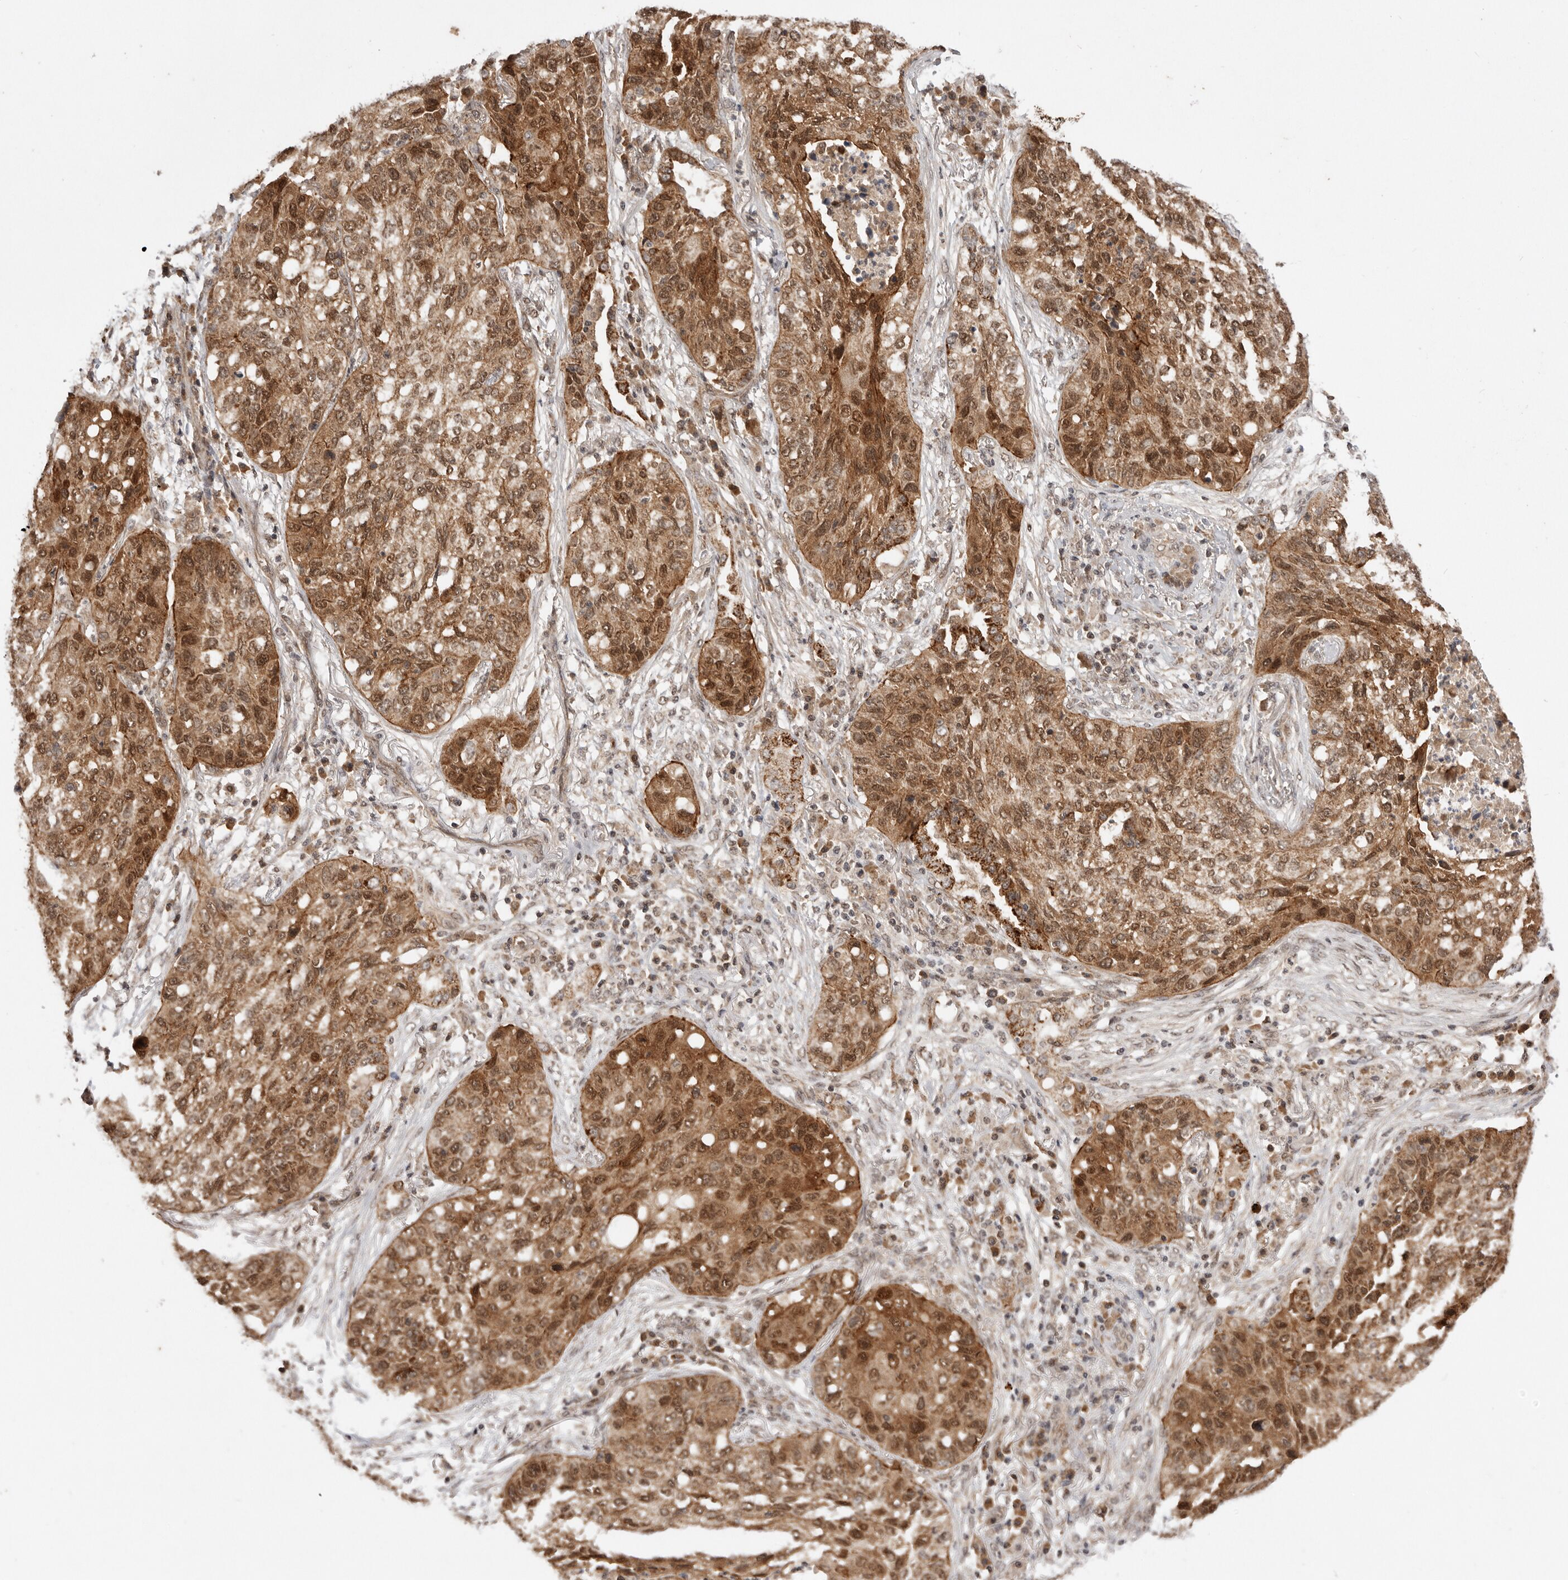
{"staining": {"intensity": "moderate", "quantity": ">75%", "location": "cytoplasmic/membranous,nuclear"}, "tissue": "lung cancer", "cell_type": "Tumor cells", "image_type": "cancer", "snomed": [{"axis": "morphology", "description": "Squamous cell carcinoma, NOS"}, {"axis": "topography", "description": "Lung"}], "caption": "A brown stain highlights moderate cytoplasmic/membranous and nuclear staining of a protein in lung cancer (squamous cell carcinoma) tumor cells. (Stains: DAB in brown, nuclei in blue, Microscopy: brightfield microscopy at high magnification).", "gene": "TARS2", "patient": {"sex": "female", "age": 63}}